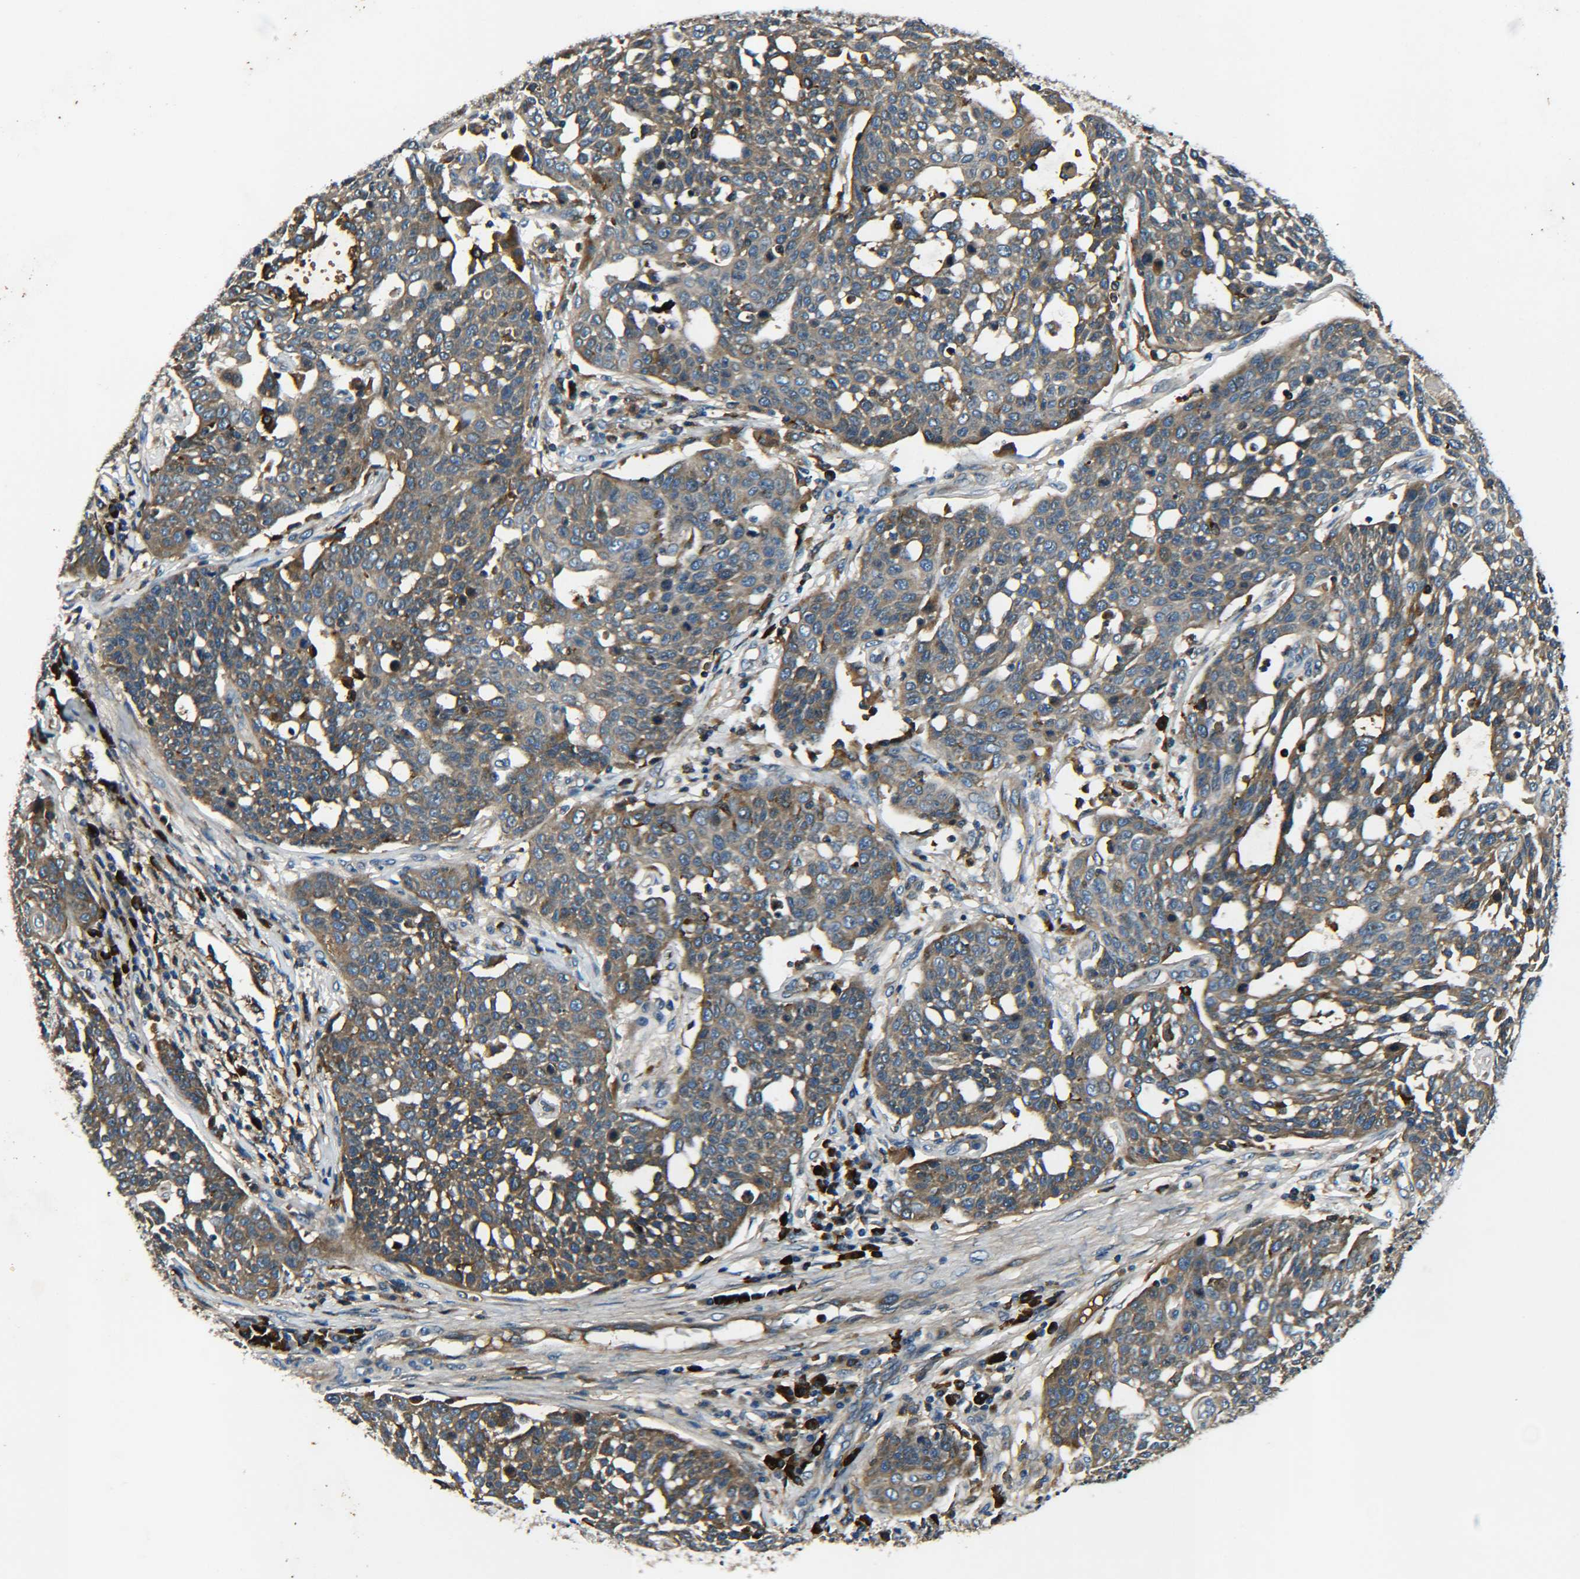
{"staining": {"intensity": "moderate", "quantity": ">75%", "location": "cytoplasmic/membranous"}, "tissue": "cervical cancer", "cell_type": "Tumor cells", "image_type": "cancer", "snomed": [{"axis": "morphology", "description": "Squamous cell carcinoma, NOS"}, {"axis": "topography", "description": "Cervix"}], "caption": "Protein analysis of cervical cancer tissue shows moderate cytoplasmic/membranous staining in about >75% of tumor cells.", "gene": "RAB1B", "patient": {"sex": "female", "age": 34}}